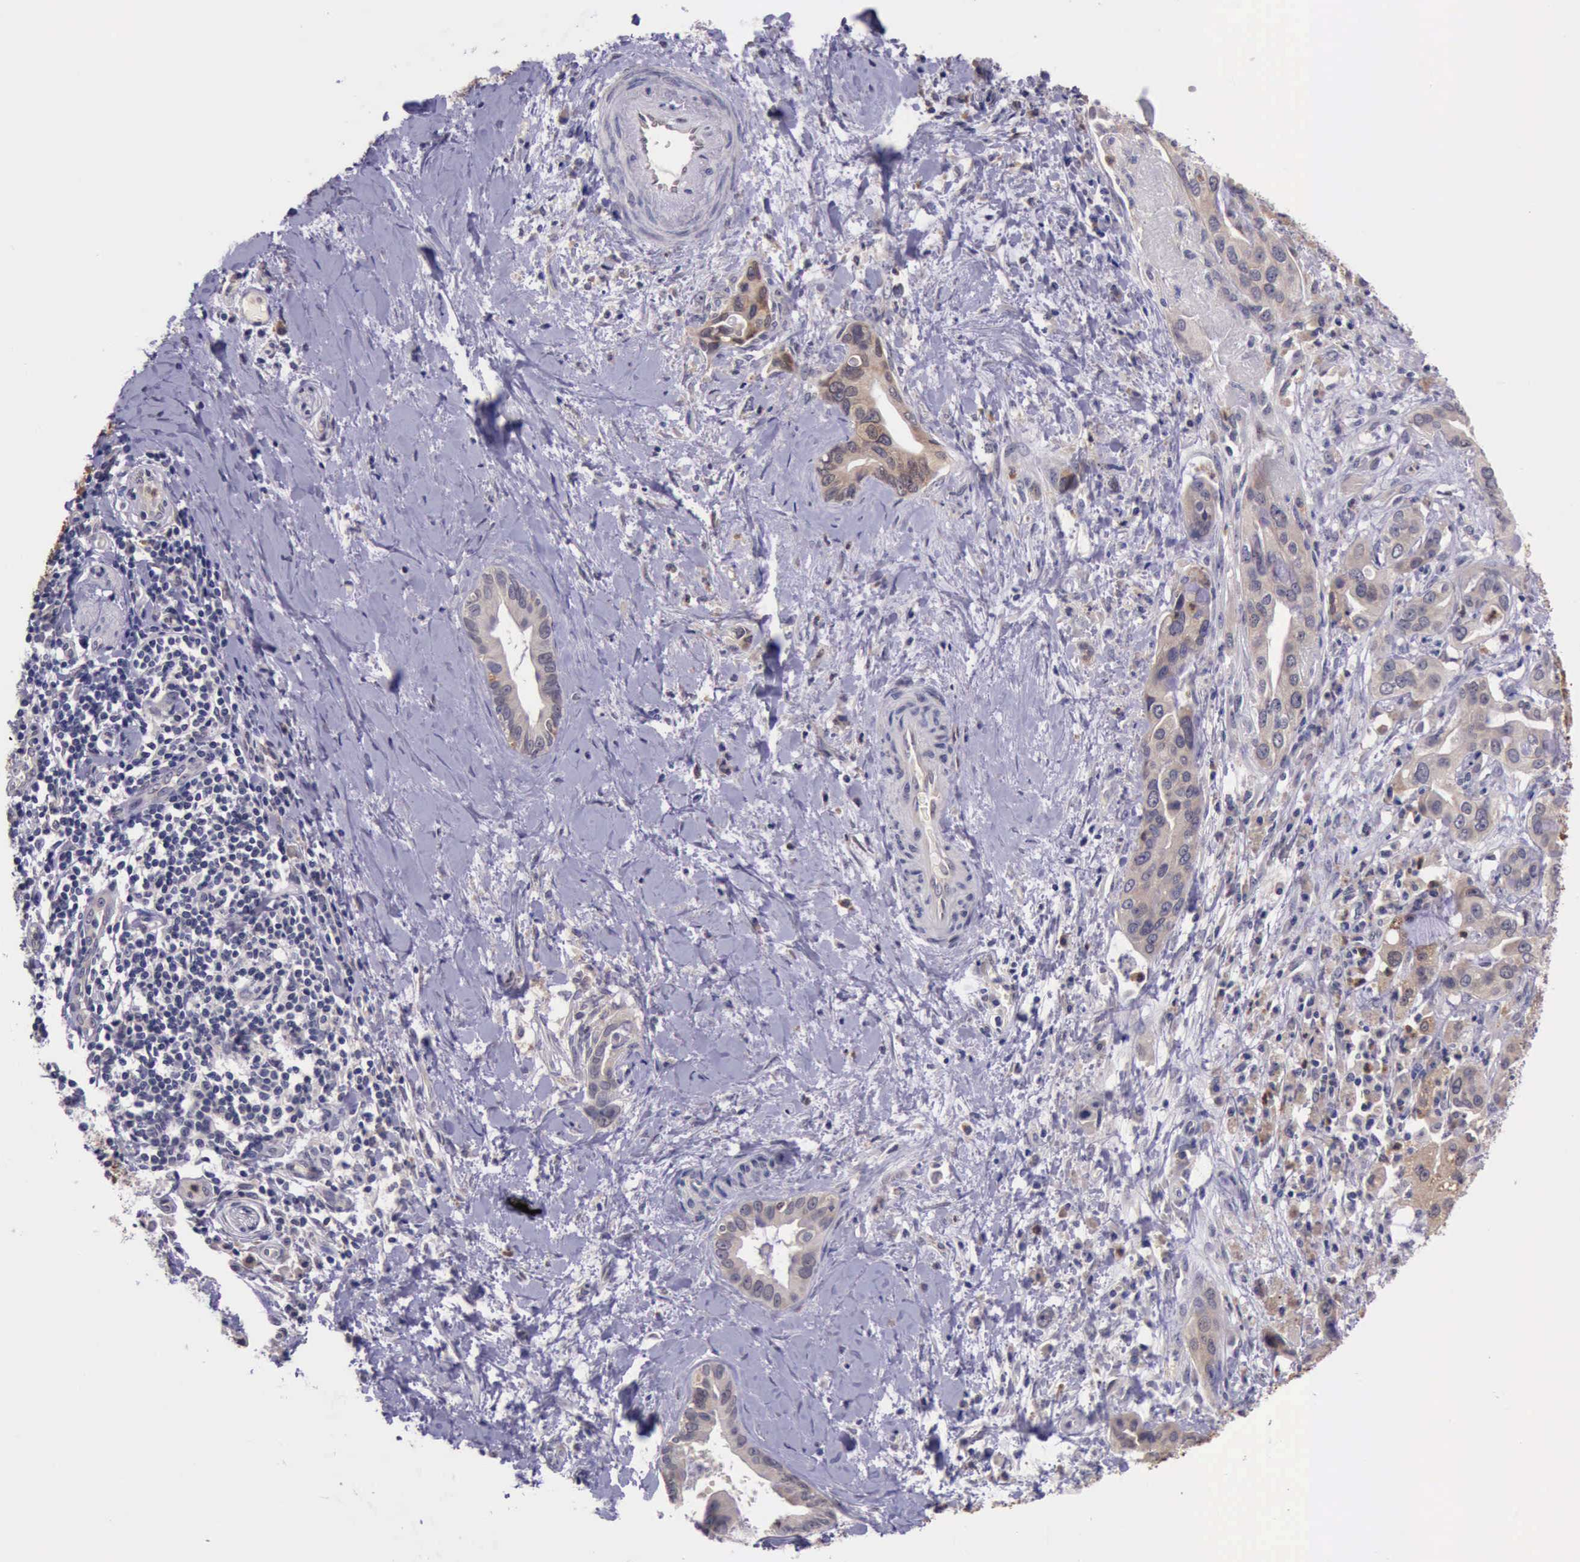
{"staining": {"intensity": "weak", "quantity": ">75%", "location": "cytoplasmic/membranous"}, "tissue": "liver cancer", "cell_type": "Tumor cells", "image_type": "cancer", "snomed": [{"axis": "morphology", "description": "Cholangiocarcinoma"}, {"axis": "topography", "description": "Liver"}], "caption": "A low amount of weak cytoplasmic/membranous expression is identified in approximately >75% of tumor cells in liver cancer tissue. (IHC, brightfield microscopy, high magnification).", "gene": "PLEK2", "patient": {"sex": "female", "age": 65}}